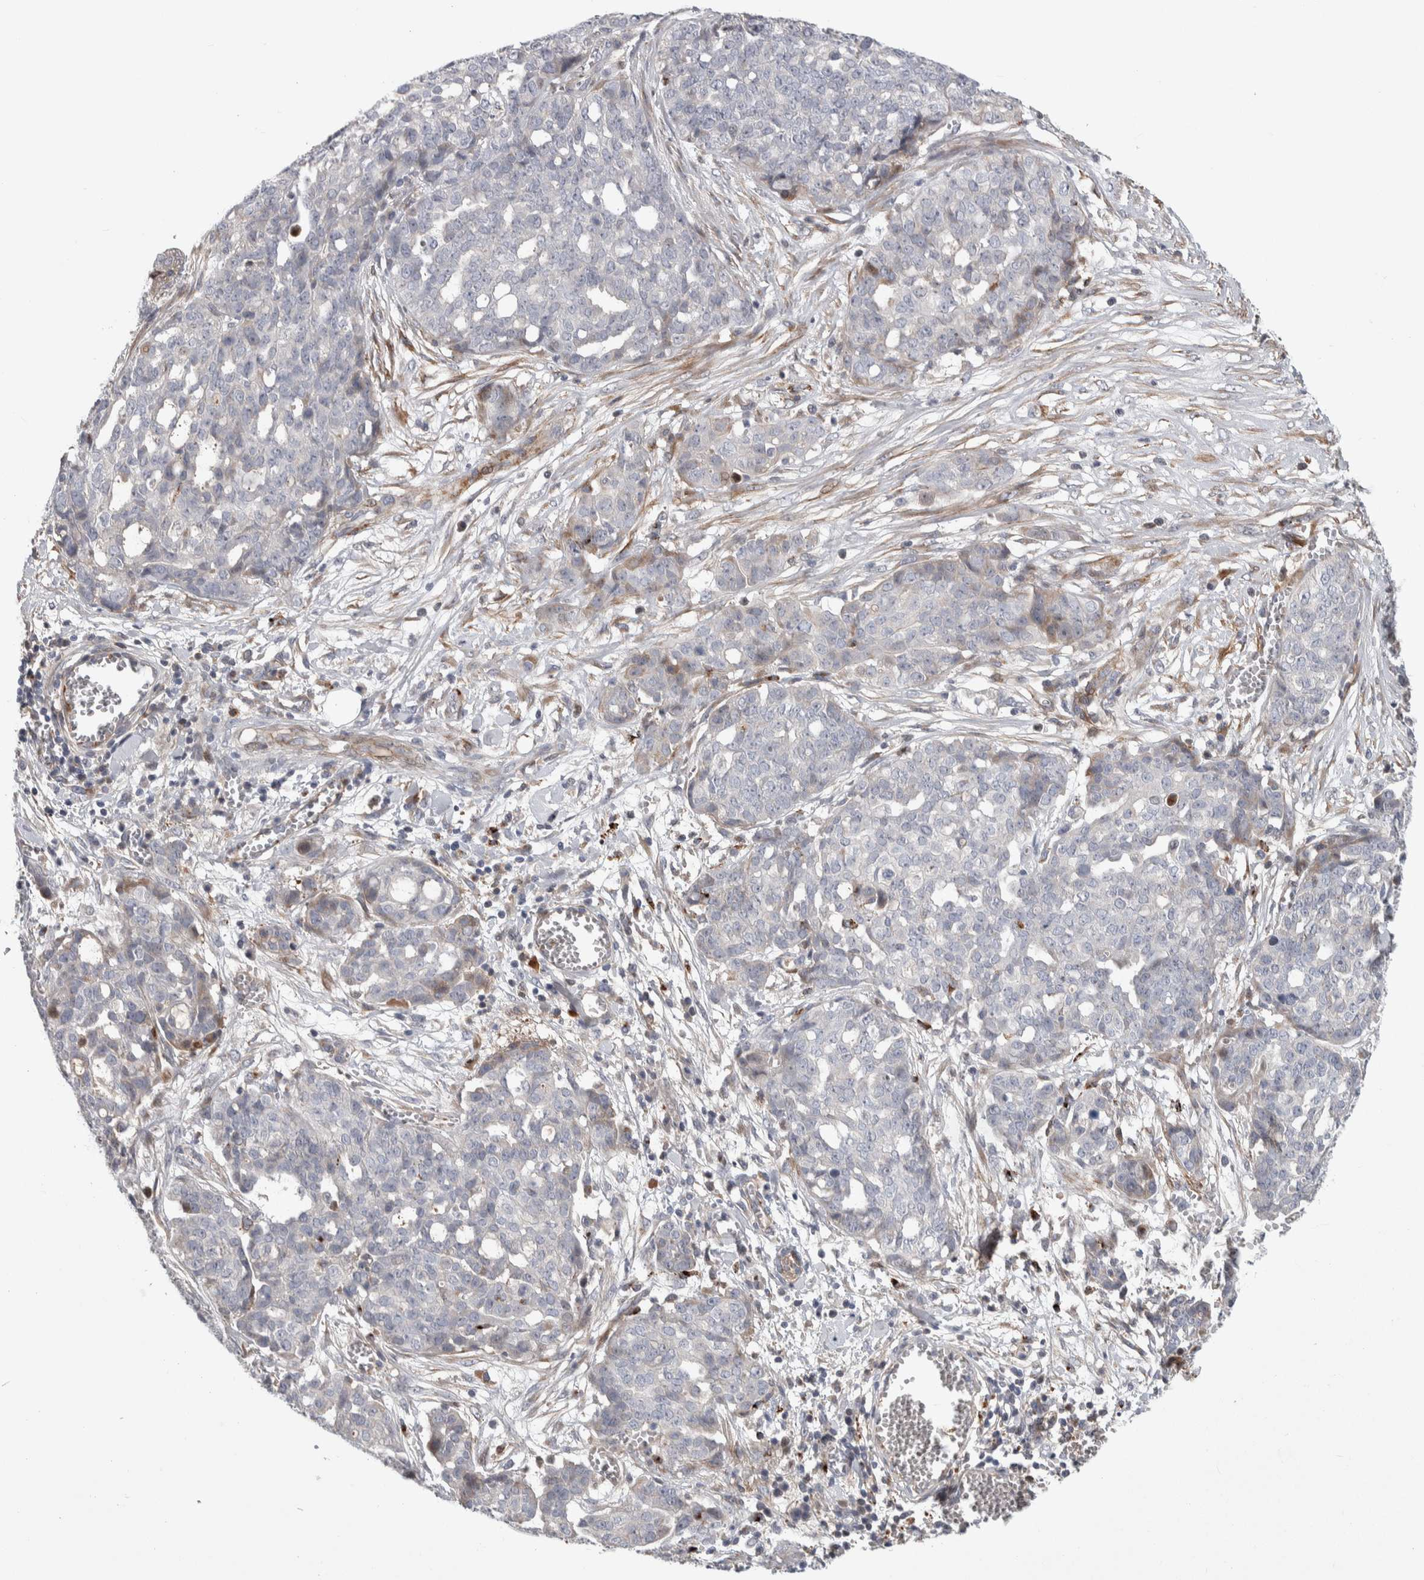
{"staining": {"intensity": "weak", "quantity": "<25%", "location": "cytoplasmic/membranous"}, "tissue": "ovarian cancer", "cell_type": "Tumor cells", "image_type": "cancer", "snomed": [{"axis": "morphology", "description": "Cystadenocarcinoma, serous, NOS"}, {"axis": "topography", "description": "Soft tissue"}, {"axis": "topography", "description": "Ovary"}], "caption": "DAB (3,3'-diaminobenzidine) immunohistochemical staining of serous cystadenocarcinoma (ovarian) reveals no significant expression in tumor cells.", "gene": "PSMG3", "patient": {"sex": "female", "age": 57}}